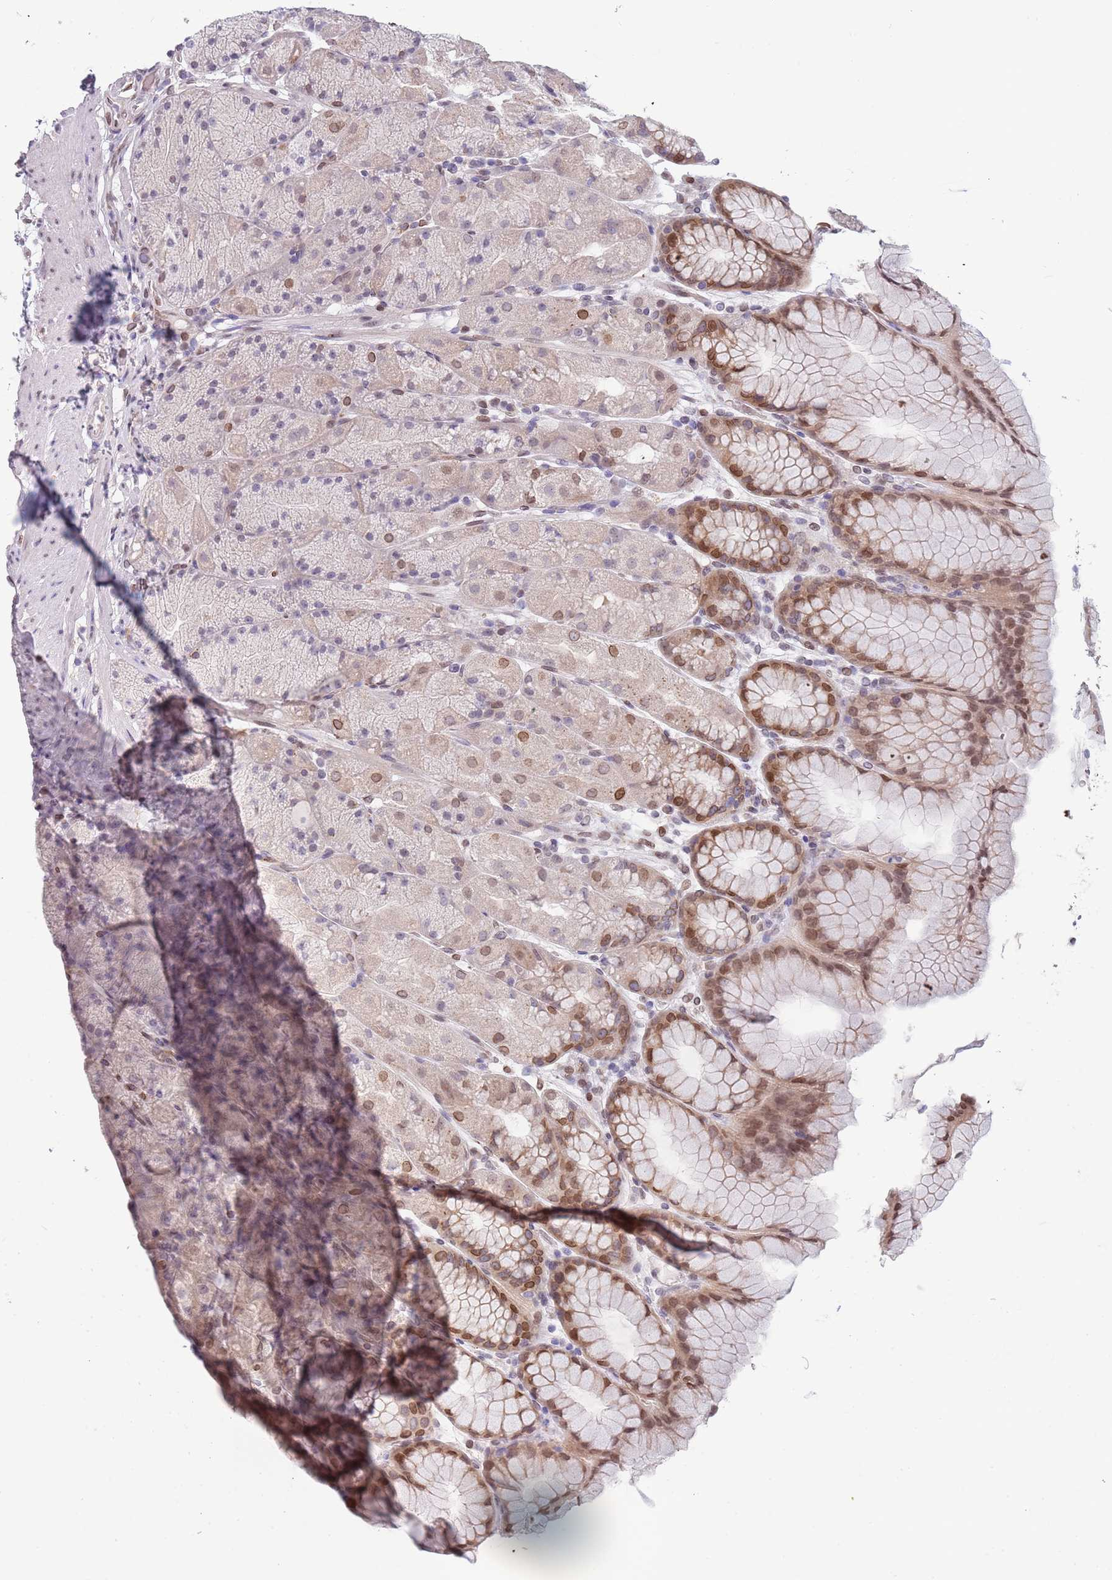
{"staining": {"intensity": "moderate", "quantity": "25%-75%", "location": "cytoplasmic/membranous,nuclear"}, "tissue": "stomach", "cell_type": "Glandular cells", "image_type": "normal", "snomed": [{"axis": "morphology", "description": "Normal tissue, NOS"}, {"axis": "topography", "description": "Stomach, upper"}, {"axis": "topography", "description": "Stomach, lower"}], "caption": "The histopathology image displays immunohistochemical staining of unremarkable stomach. There is moderate cytoplasmic/membranous,nuclear staining is appreciated in approximately 25%-75% of glandular cells.", "gene": "KLHDC2", "patient": {"sex": "male", "age": 67}}